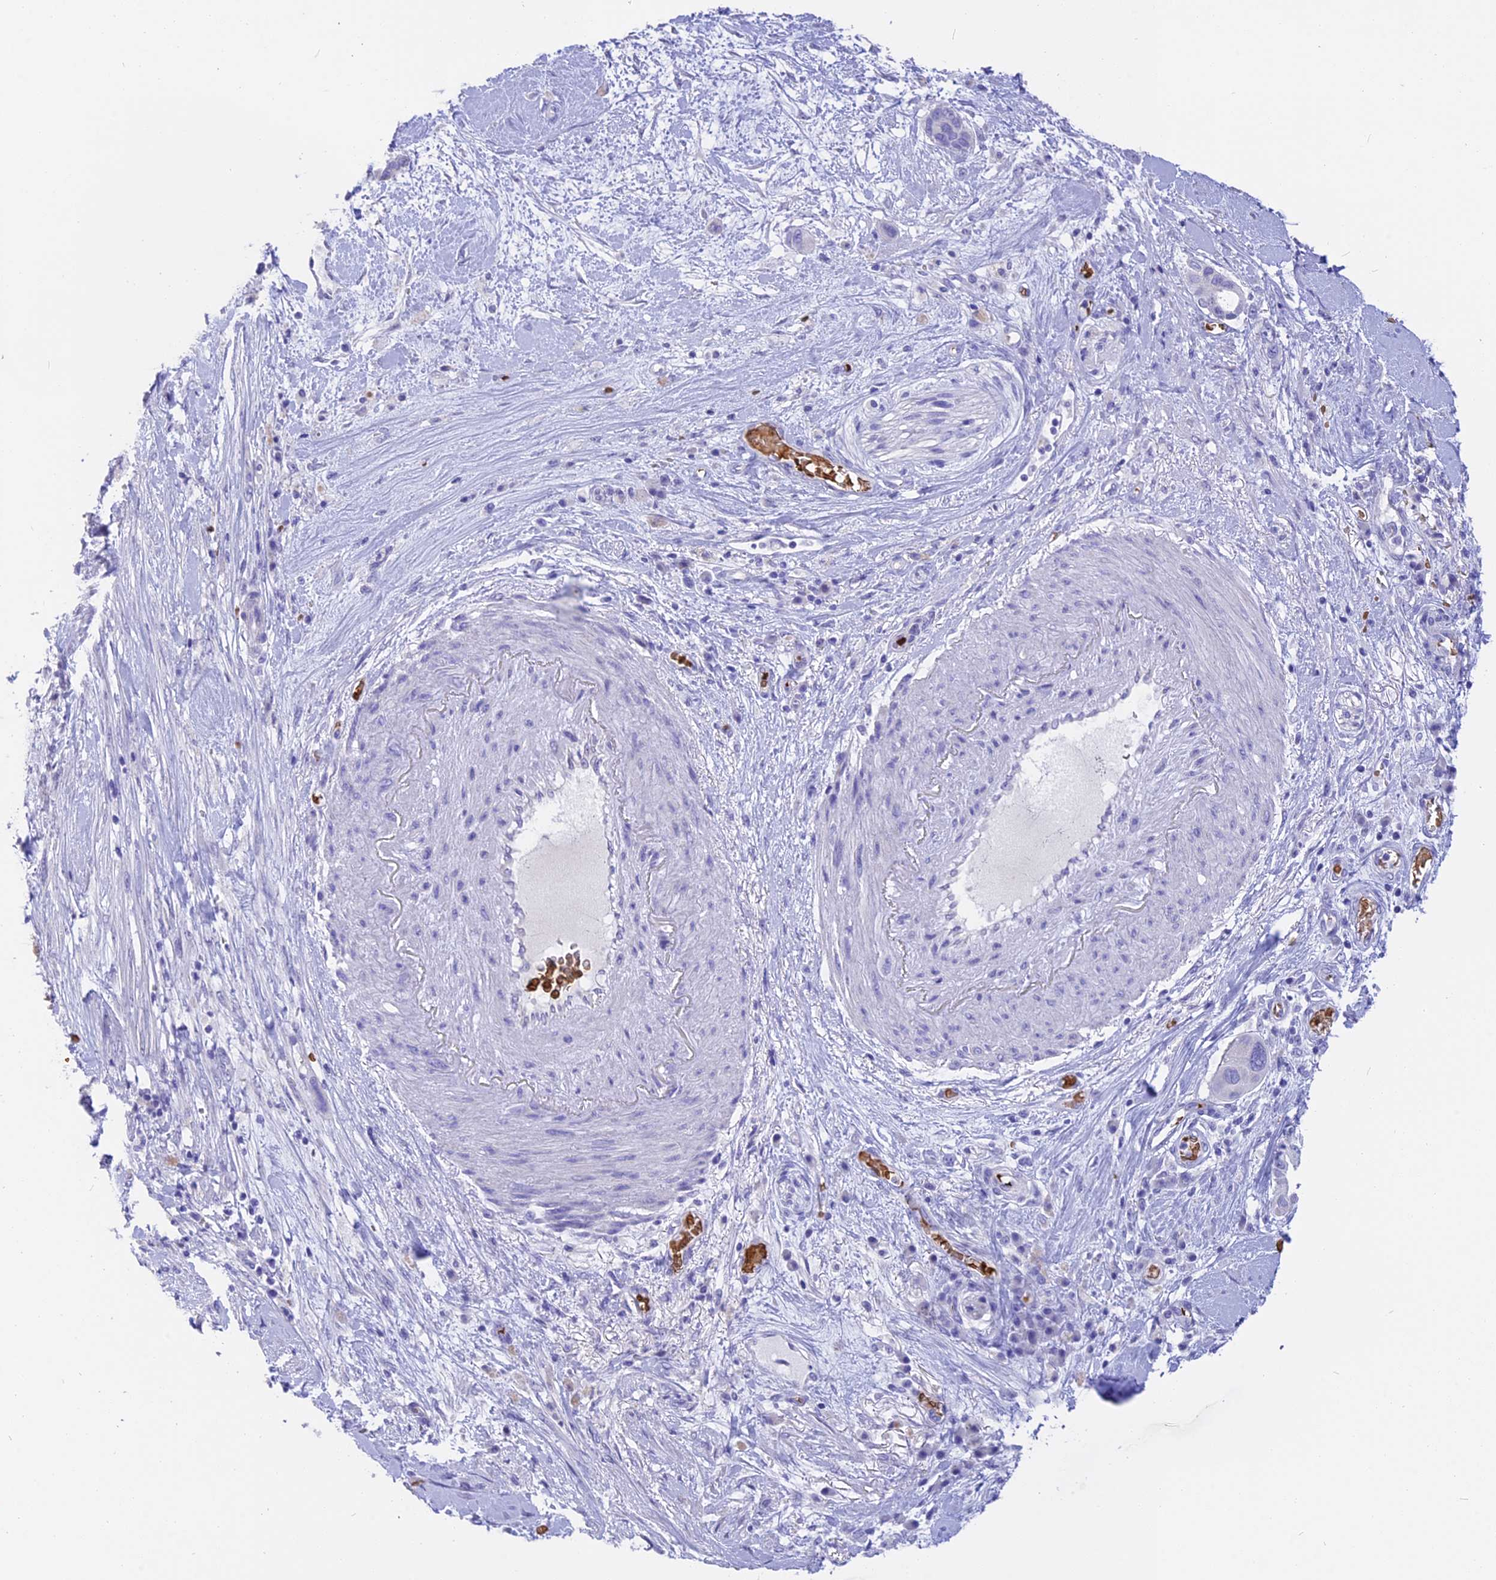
{"staining": {"intensity": "negative", "quantity": "none", "location": "none"}, "tissue": "pancreatic cancer", "cell_type": "Tumor cells", "image_type": "cancer", "snomed": [{"axis": "morphology", "description": "Adenocarcinoma, NOS"}, {"axis": "topography", "description": "Pancreas"}], "caption": "This is a photomicrograph of immunohistochemistry staining of adenocarcinoma (pancreatic), which shows no positivity in tumor cells.", "gene": "TNNC2", "patient": {"sex": "male", "age": 68}}